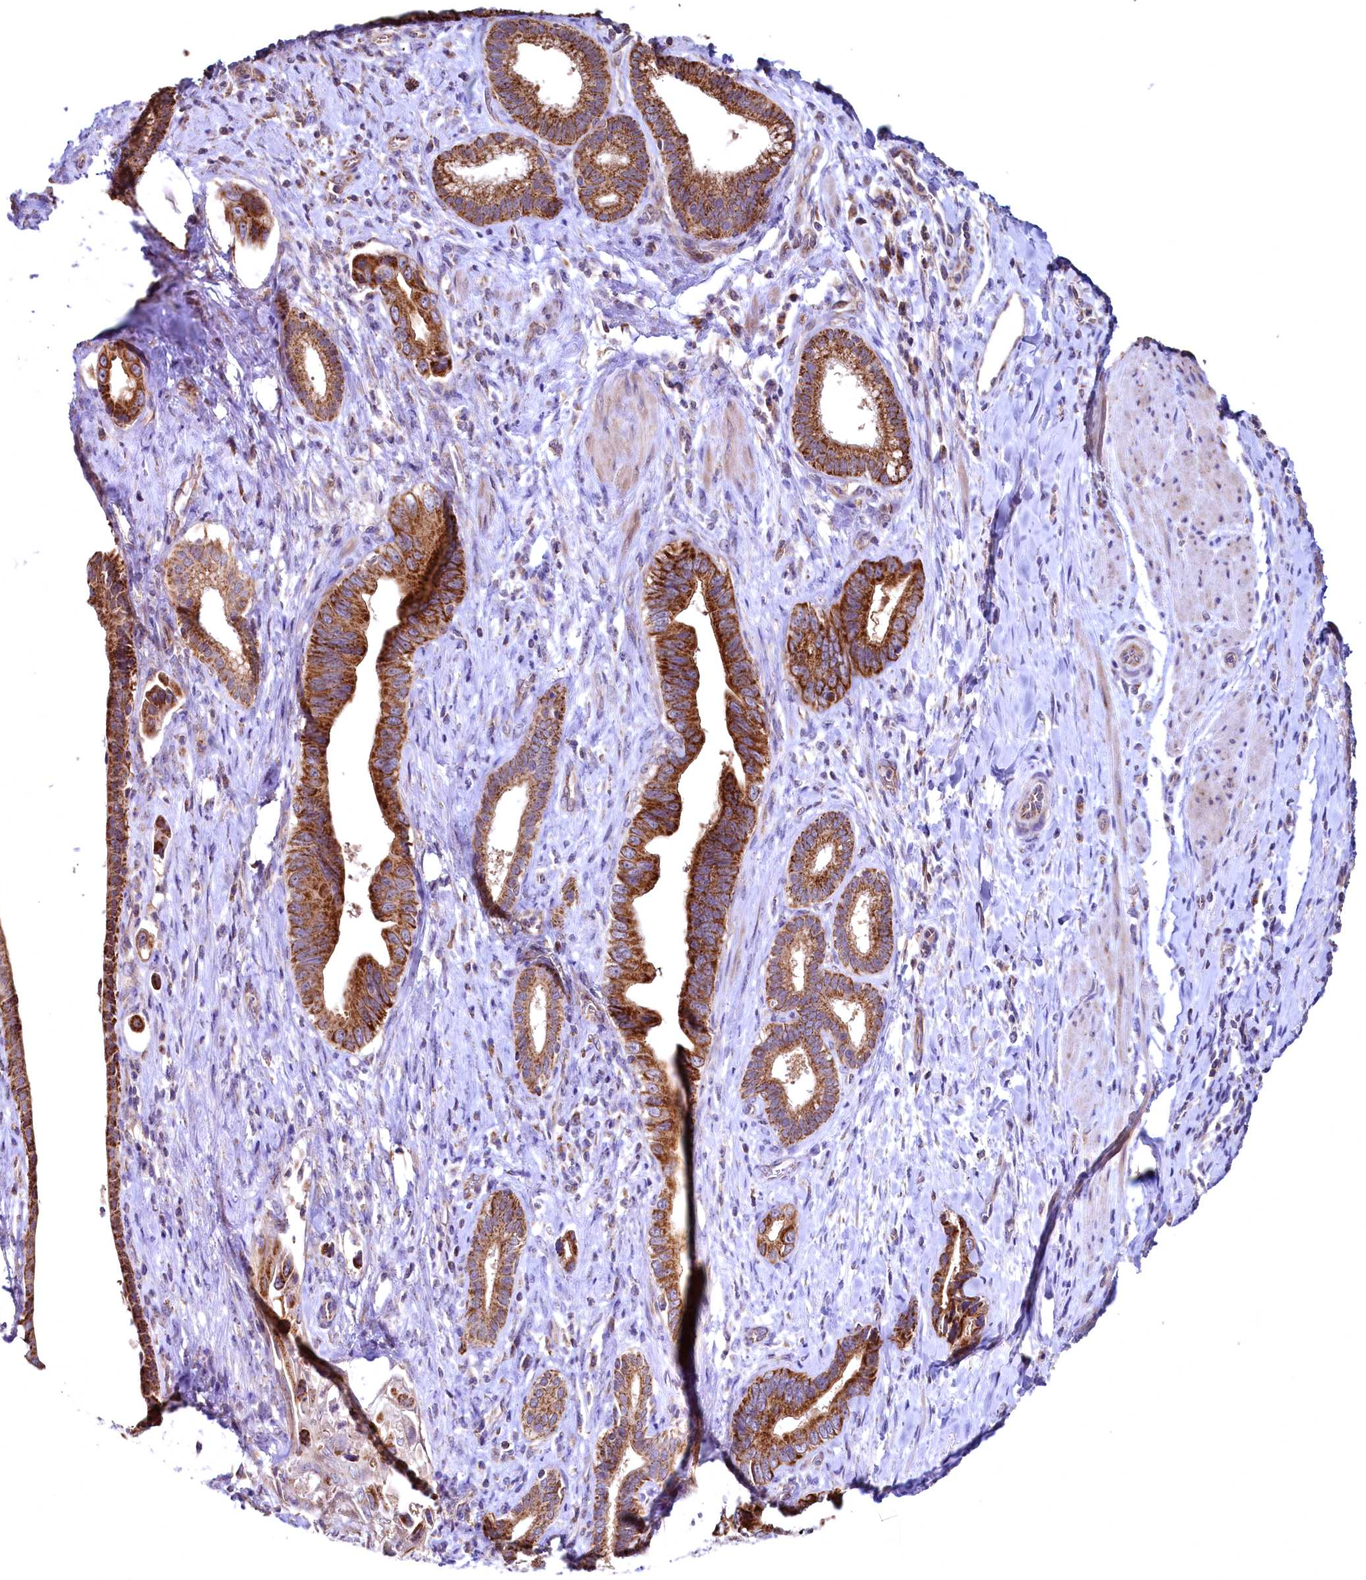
{"staining": {"intensity": "strong", "quantity": ">75%", "location": "cytoplasmic/membranous"}, "tissue": "pancreatic cancer", "cell_type": "Tumor cells", "image_type": "cancer", "snomed": [{"axis": "morphology", "description": "Adenocarcinoma, NOS"}, {"axis": "topography", "description": "Pancreas"}], "caption": "This photomicrograph shows pancreatic cancer stained with immunohistochemistry to label a protein in brown. The cytoplasmic/membranous of tumor cells show strong positivity for the protein. Nuclei are counter-stained blue.", "gene": "MRPL57", "patient": {"sex": "female", "age": 55}}